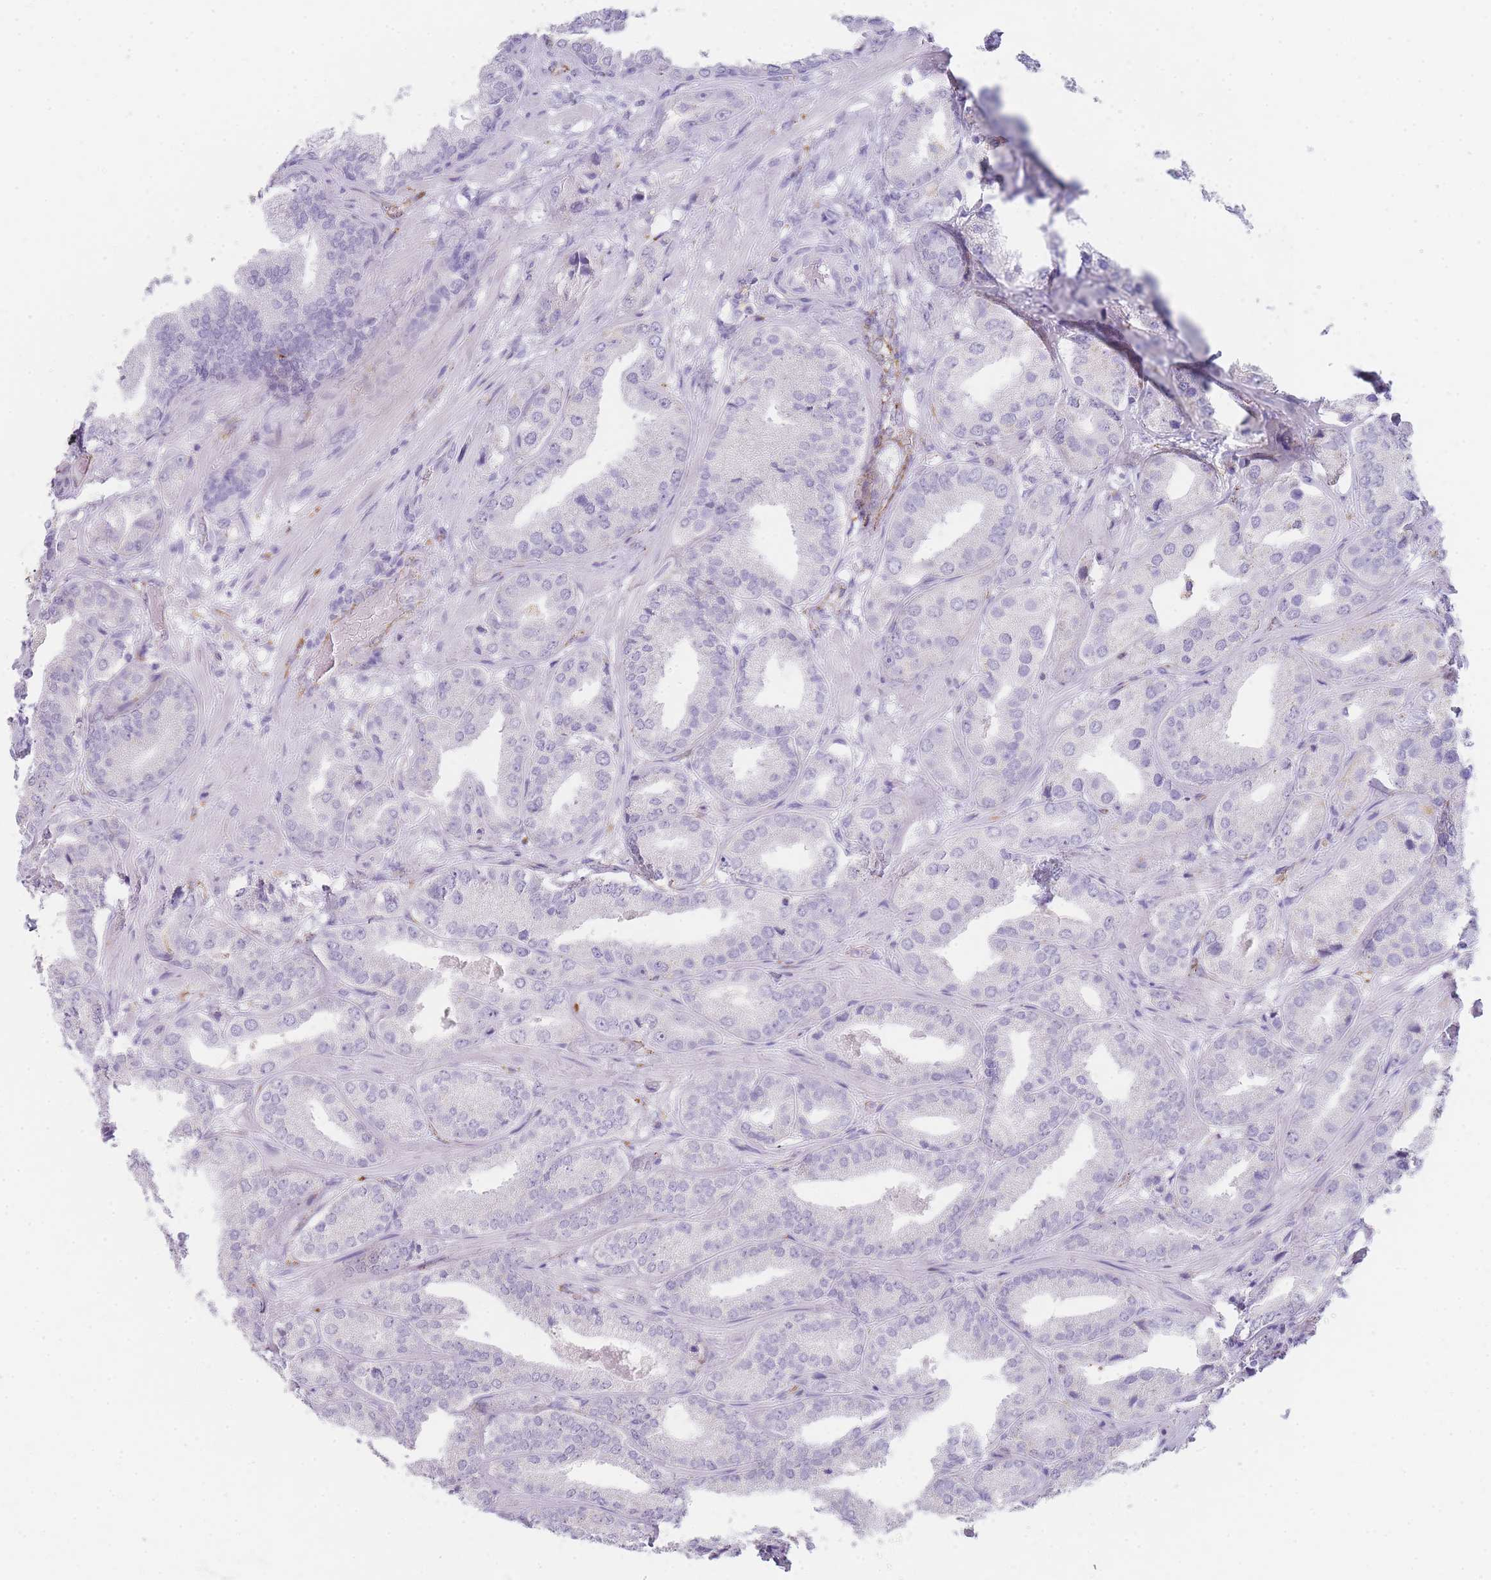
{"staining": {"intensity": "negative", "quantity": "none", "location": "none"}, "tissue": "prostate cancer", "cell_type": "Tumor cells", "image_type": "cancer", "snomed": [{"axis": "morphology", "description": "Adenocarcinoma, High grade"}, {"axis": "topography", "description": "Prostate"}], "caption": "An image of human prostate cancer (adenocarcinoma (high-grade)) is negative for staining in tumor cells.", "gene": "RHO", "patient": {"sex": "male", "age": 63}}